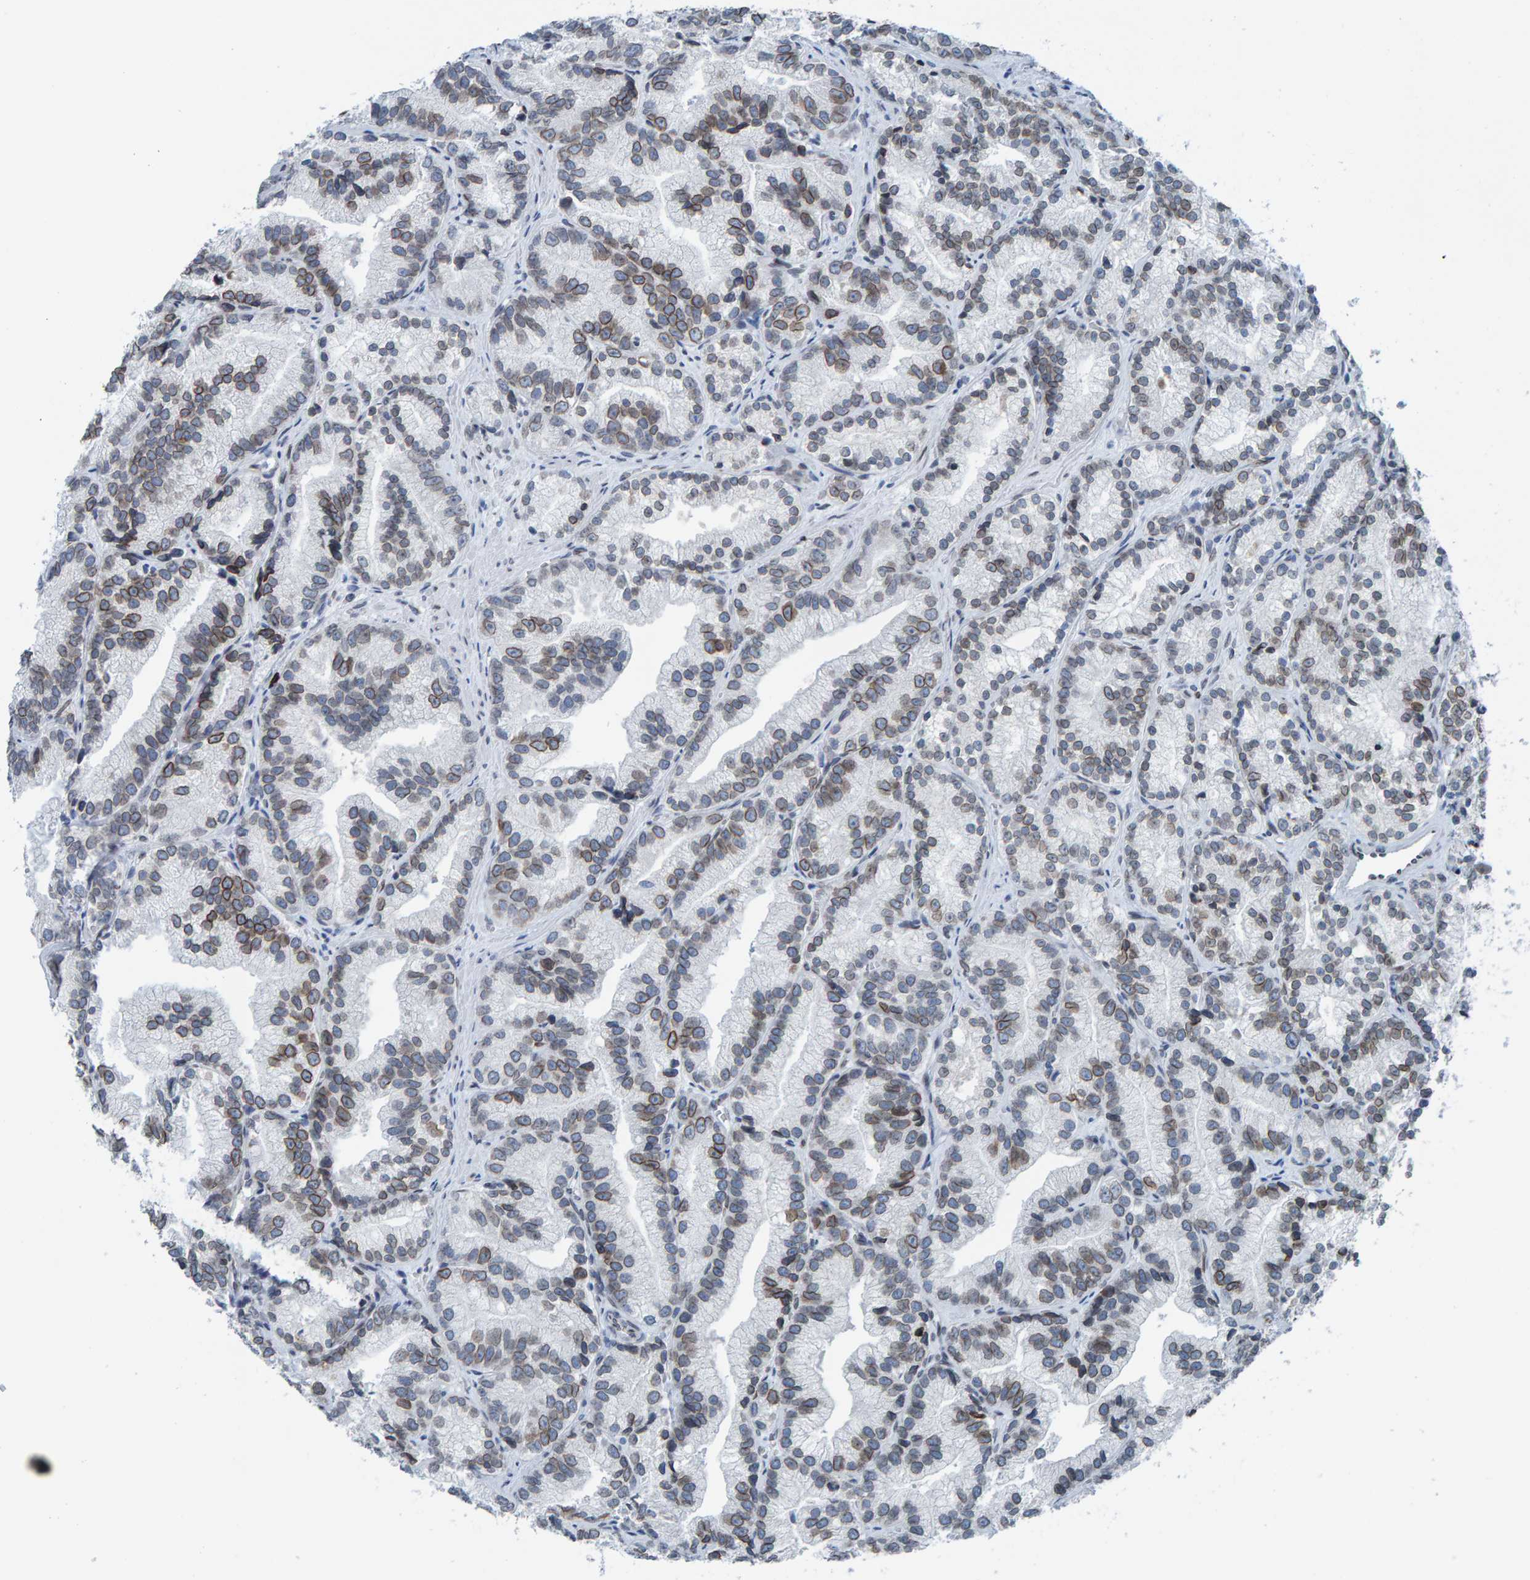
{"staining": {"intensity": "moderate", "quantity": "25%-75%", "location": "cytoplasmic/membranous,nuclear"}, "tissue": "prostate cancer", "cell_type": "Tumor cells", "image_type": "cancer", "snomed": [{"axis": "morphology", "description": "Adenocarcinoma, Low grade"}, {"axis": "topography", "description": "Prostate"}], "caption": "Low-grade adenocarcinoma (prostate) tissue reveals moderate cytoplasmic/membranous and nuclear positivity in about 25%-75% of tumor cells, visualized by immunohistochemistry. The protein of interest is stained brown, and the nuclei are stained in blue (DAB IHC with brightfield microscopy, high magnification).", "gene": "LMNB2", "patient": {"sex": "male", "age": 89}}